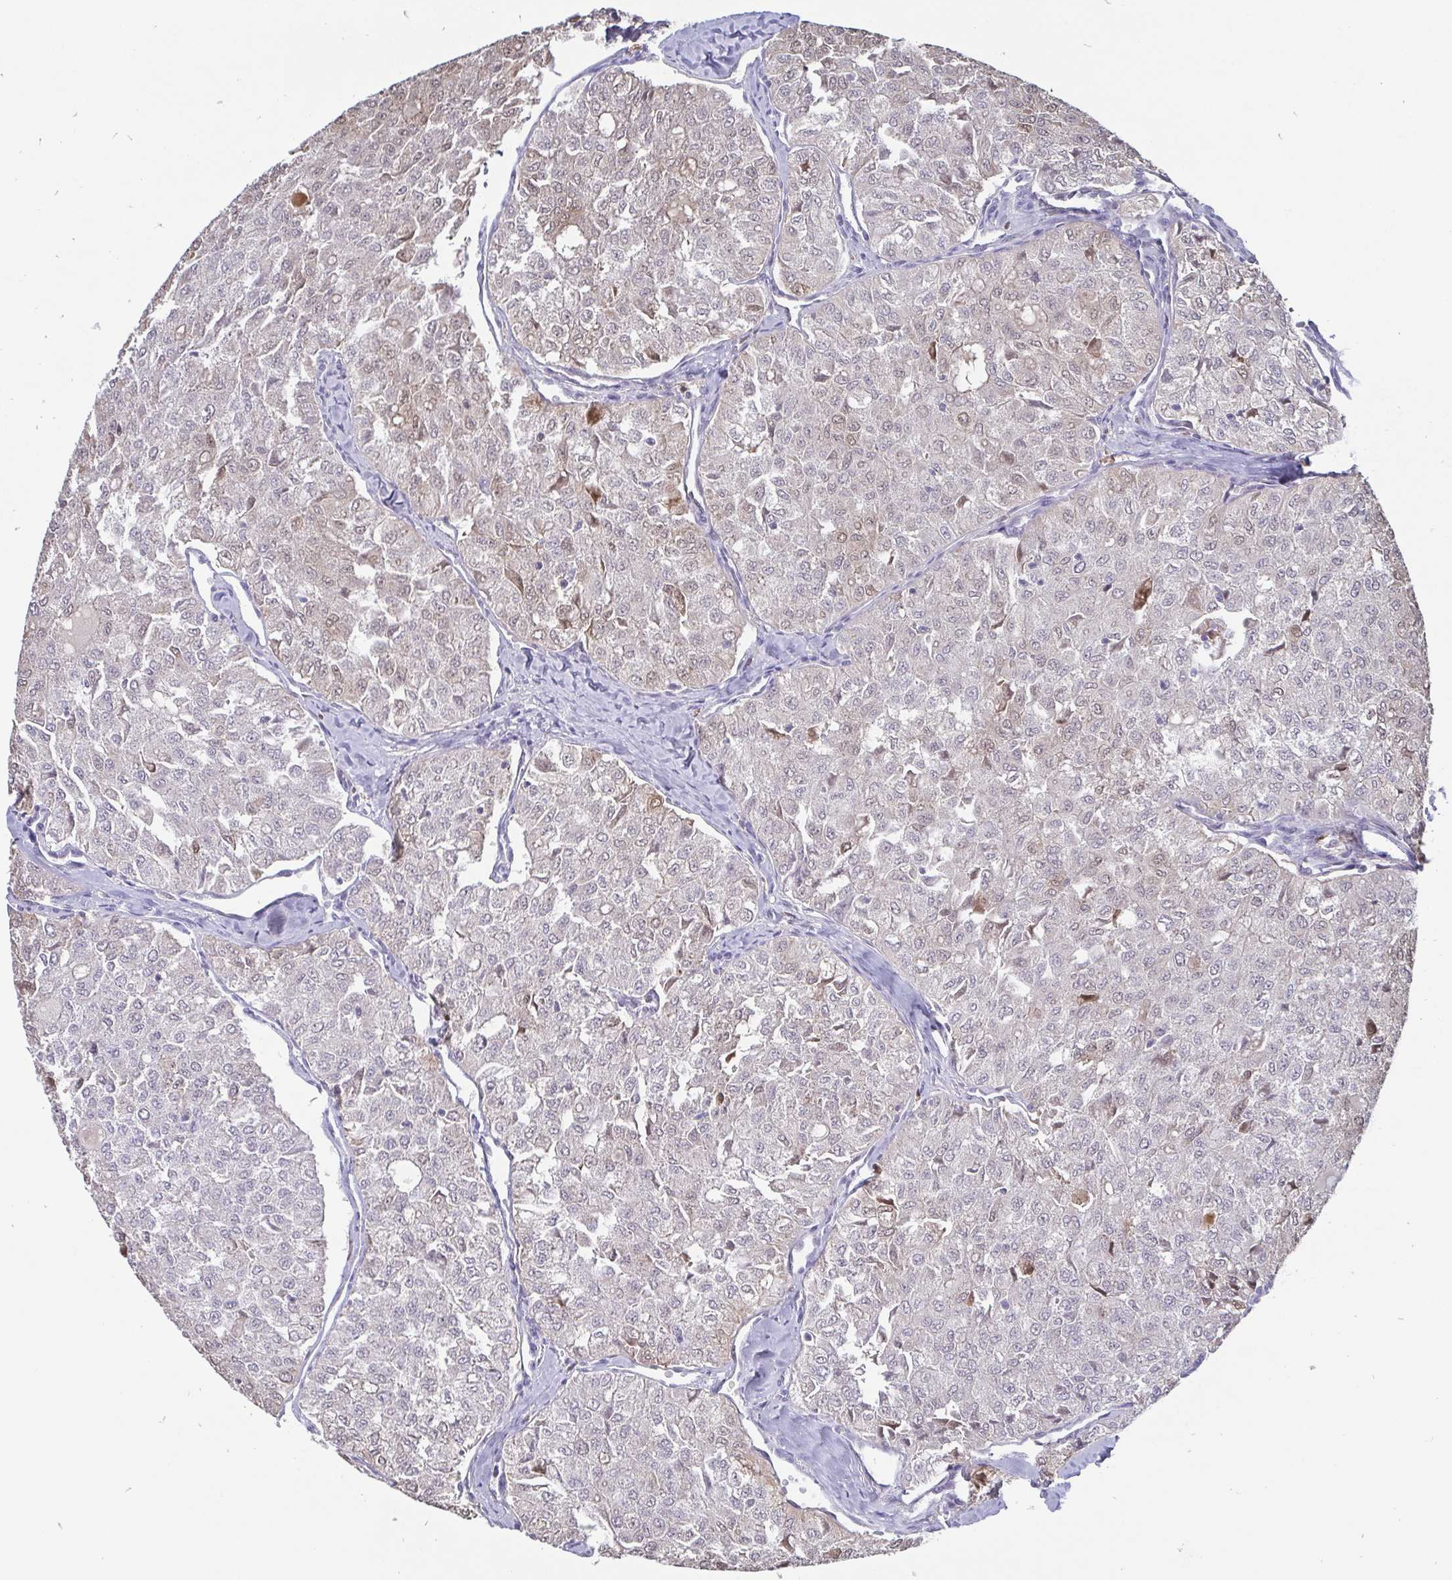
{"staining": {"intensity": "weak", "quantity": "<25%", "location": "cytoplasmic/membranous"}, "tissue": "thyroid cancer", "cell_type": "Tumor cells", "image_type": "cancer", "snomed": [{"axis": "morphology", "description": "Follicular adenoma carcinoma, NOS"}, {"axis": "topography", "description": "Thyroid gland"}], "caption": "IHC photomicrograph of neoplastic tissue: human thyroid cancer stained with DAB (3,3'-diaminobenzidine) displays no significant protein positivity in tumor cells. (DAB immunohistochemistry (IHC) with hematoxylin counter stain).", "gene": "IDH1", "patient": {"sex": "male", "age": 75}}